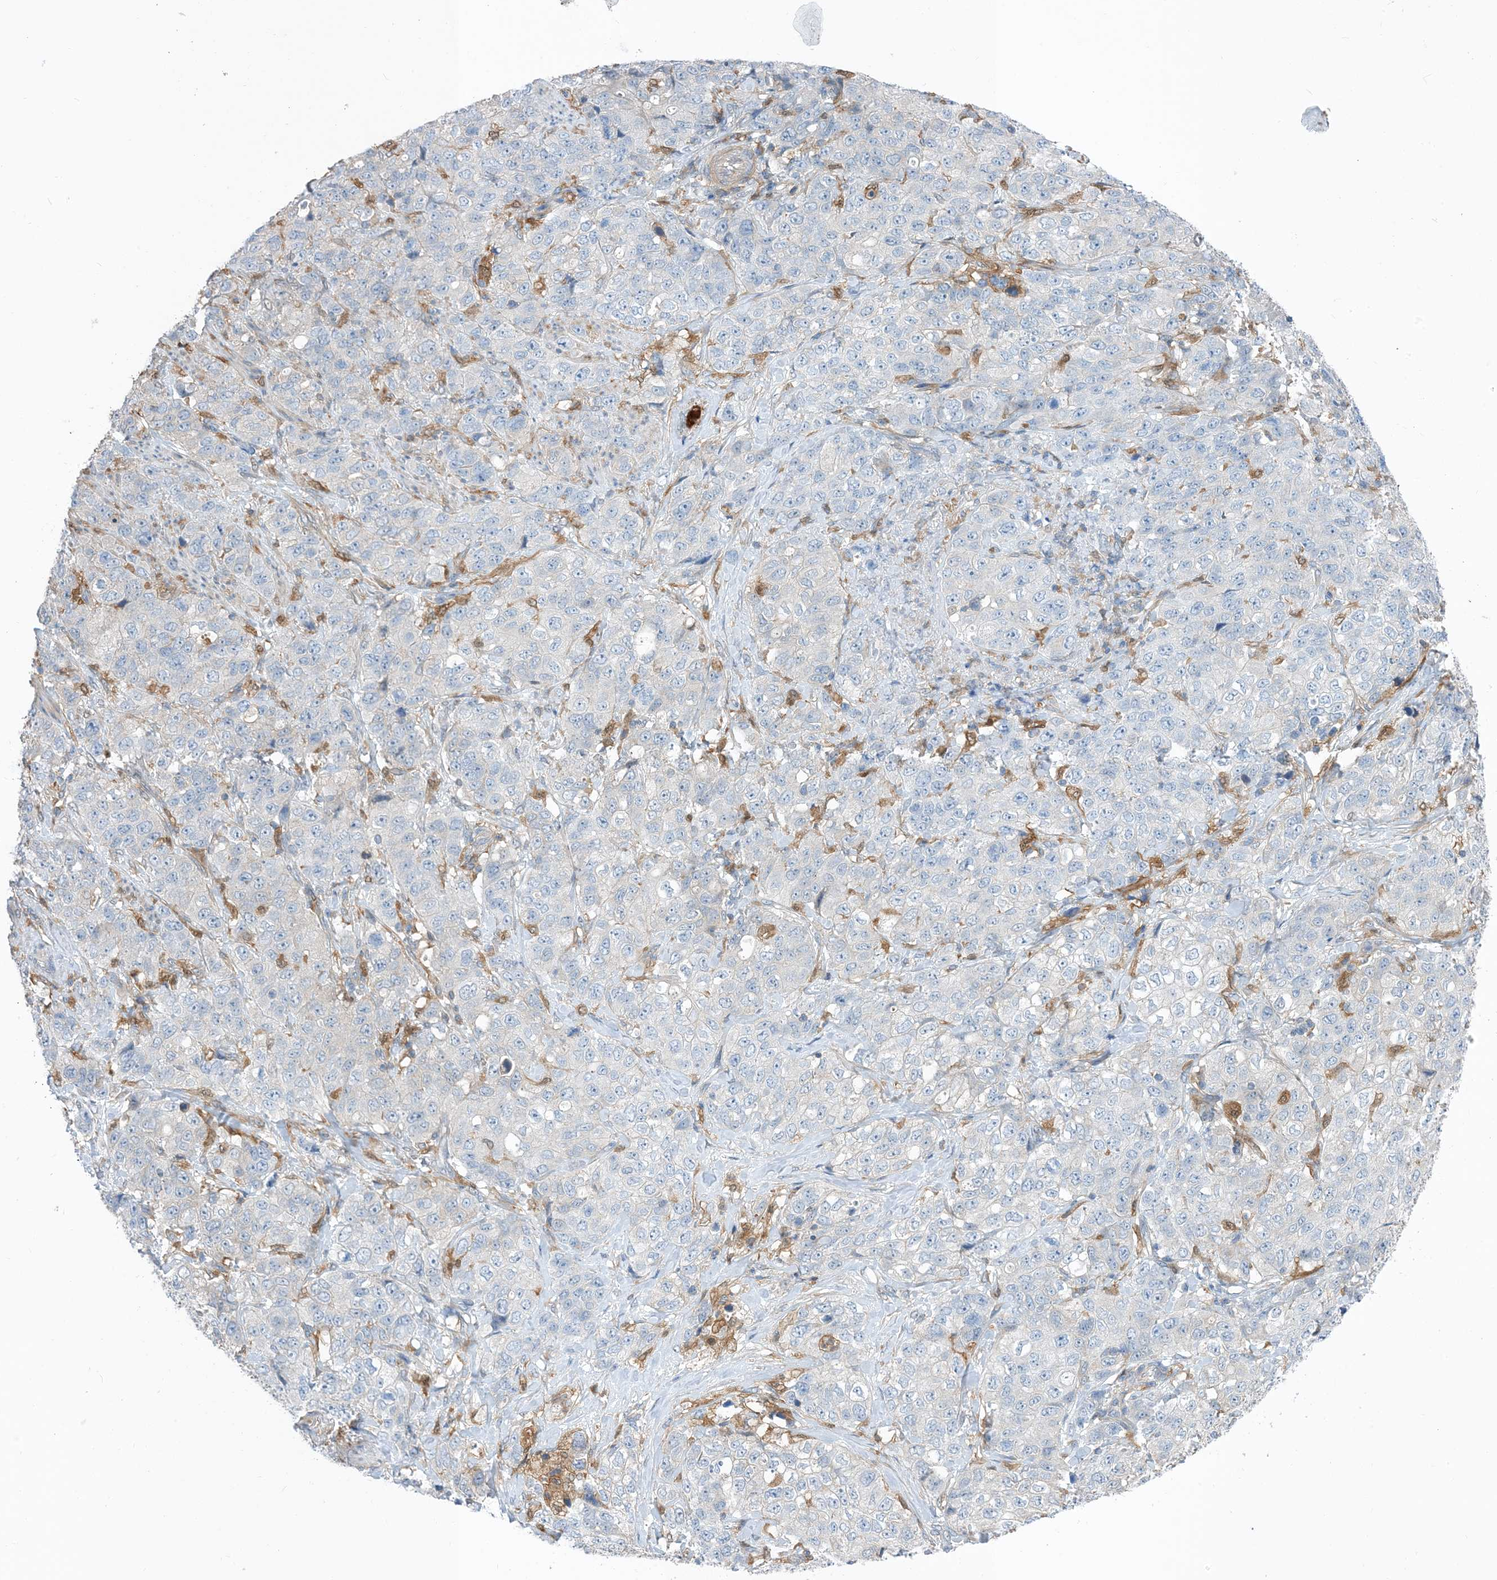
{"staining": {"intensity": "negative", "quantity": "none", "location": "none"}, "tissue": "stomach cancer", "cell_type": "Tumor cells", "image_type": "cancer", "snomed": [{"axis": "morphology", "description": "Adenocarcinoma, NOS"}, {"axis": "topography", "description": "Stomach"}], "caption": "An image of adenocarcinoma (stomach) stained for a protein demonstrates no brown staining in tumor cells.", "gene": "NAGK", "patient": {"sex": "male", "age": 48}}